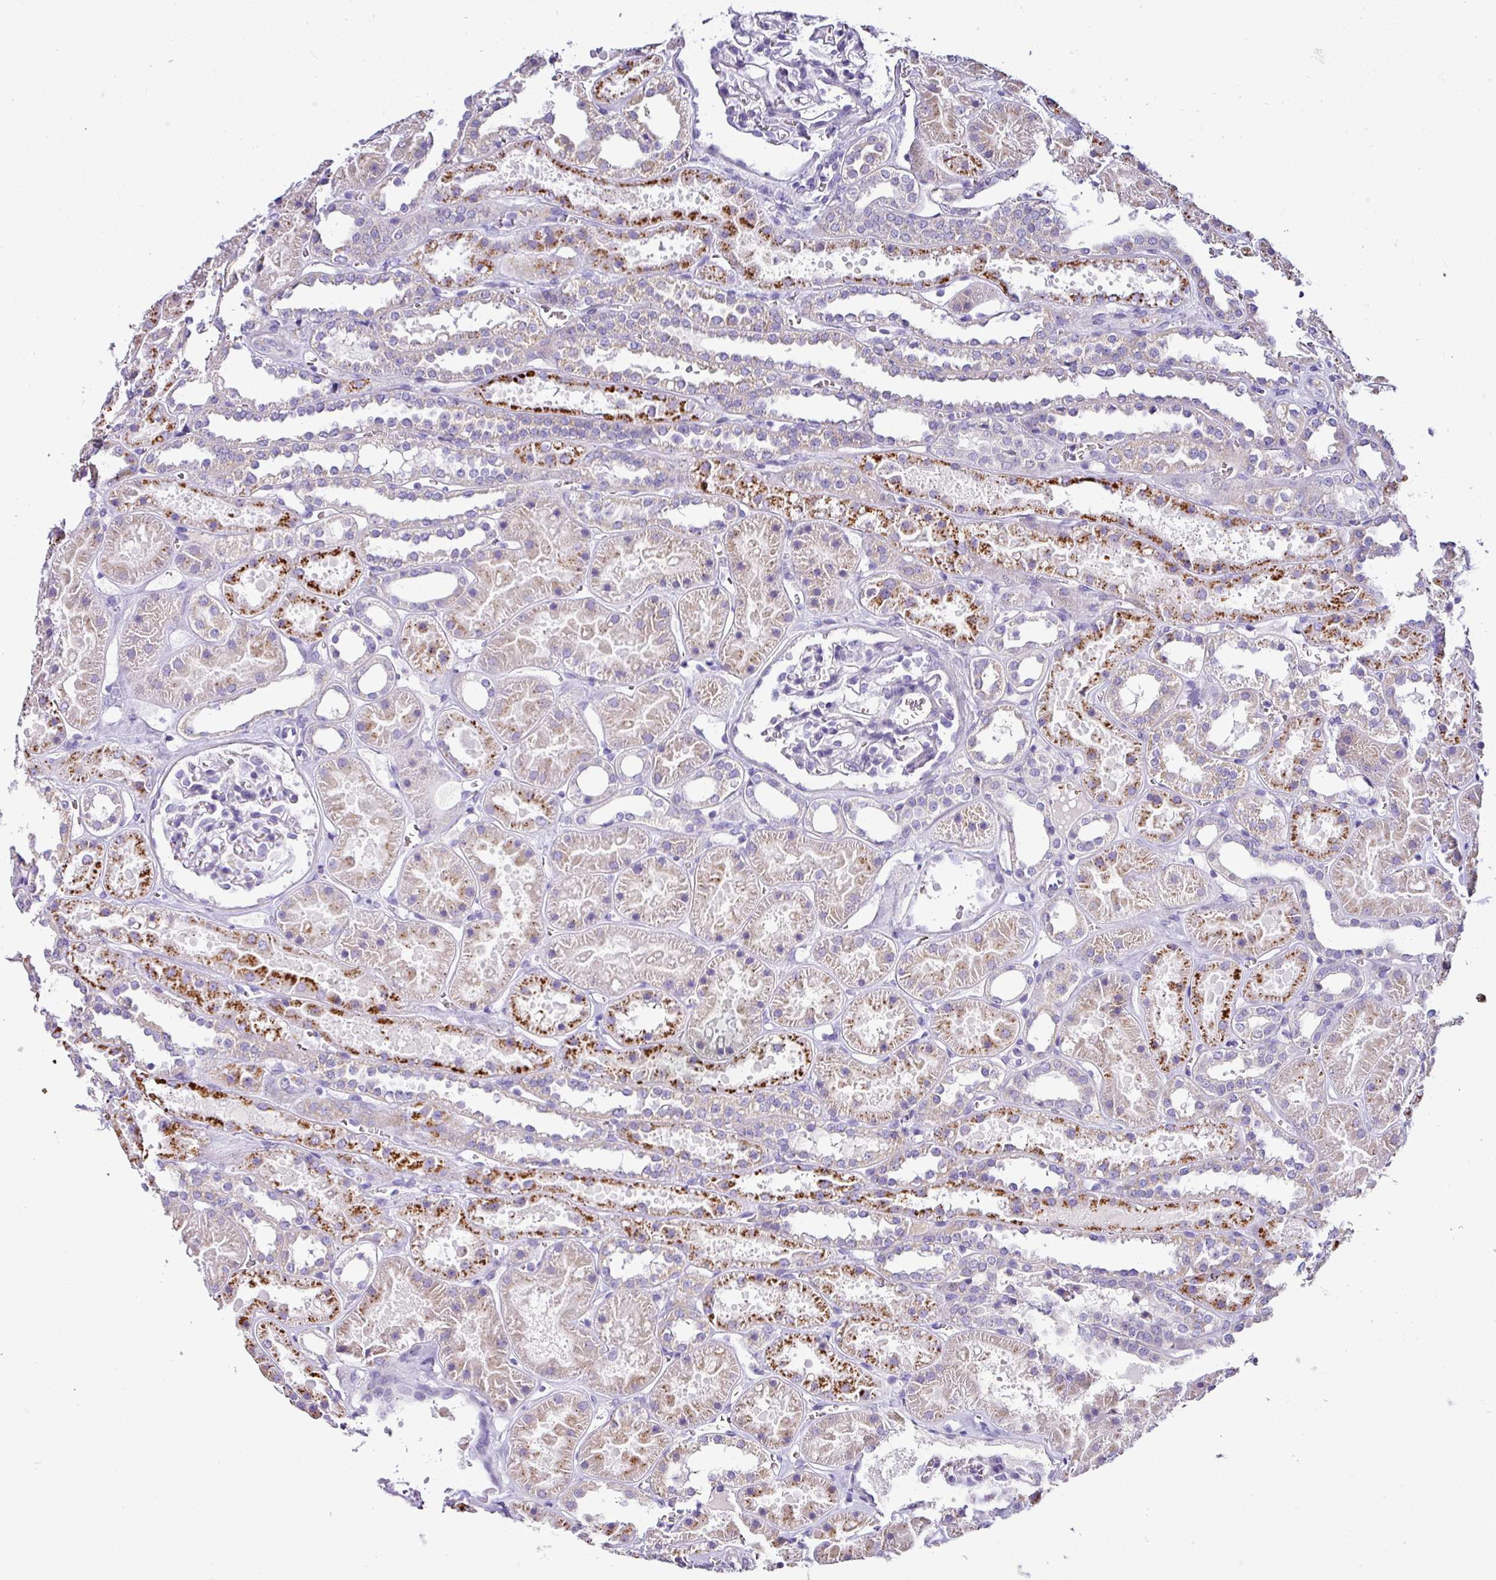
{"staining": {"intensity": "negative", "quantity": "none", "location": "none"}, "tissue": "kidney", "cell_type": "Cells in glomeruli", "image_type": "normal", "snomed": [{"axis": "morphology", "description": "Normal tissue, NOS"}, {"axis": "topography", "description": "Kidney"}], "caption": "High power microscopy micrograph of an immunohistochemistry (IHC) image of benign kidney, revealing no significant expression in cells in glomeruli.", "gene": "NAPSA", "patient": {"sex": "female", "age": 41}}